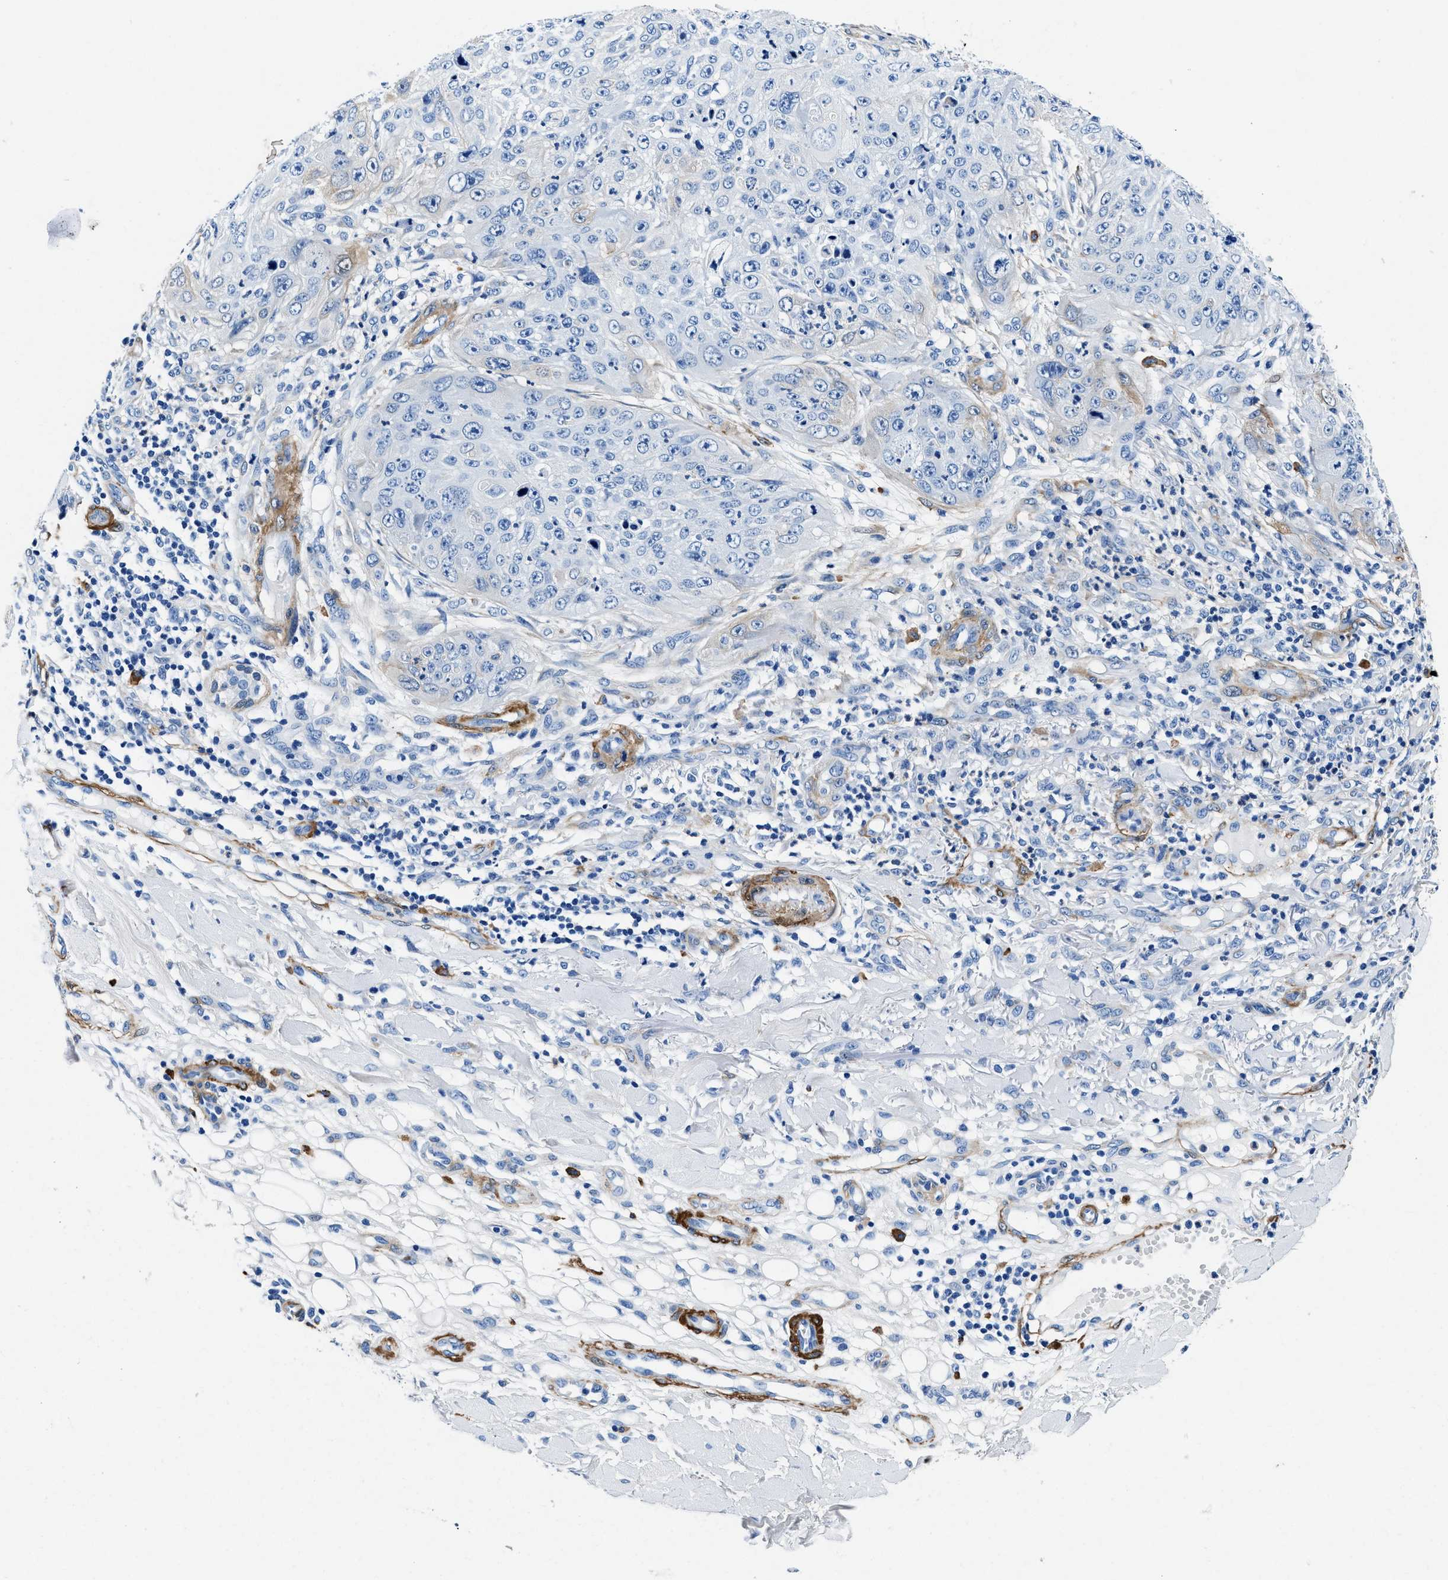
{"staining": {"intensity": "negative", "quantity": "none", "location": "none"}, "tissue": "skin cancer", "cell_type": "Tumor cells", "image_type": "cancer", "snomed": [{"axis": "morphology", "description": "Squamous cell carcinoma, NOS"}, {"axis": "topography", "description": "Skin"}], "caption": "The immunohistochemistry histopathology image has no significant staining in tumor cells of skin squamous cell carcinoma tissue.", "gene": "TEX261", "patient": {"sex": "female", "age": 80}}